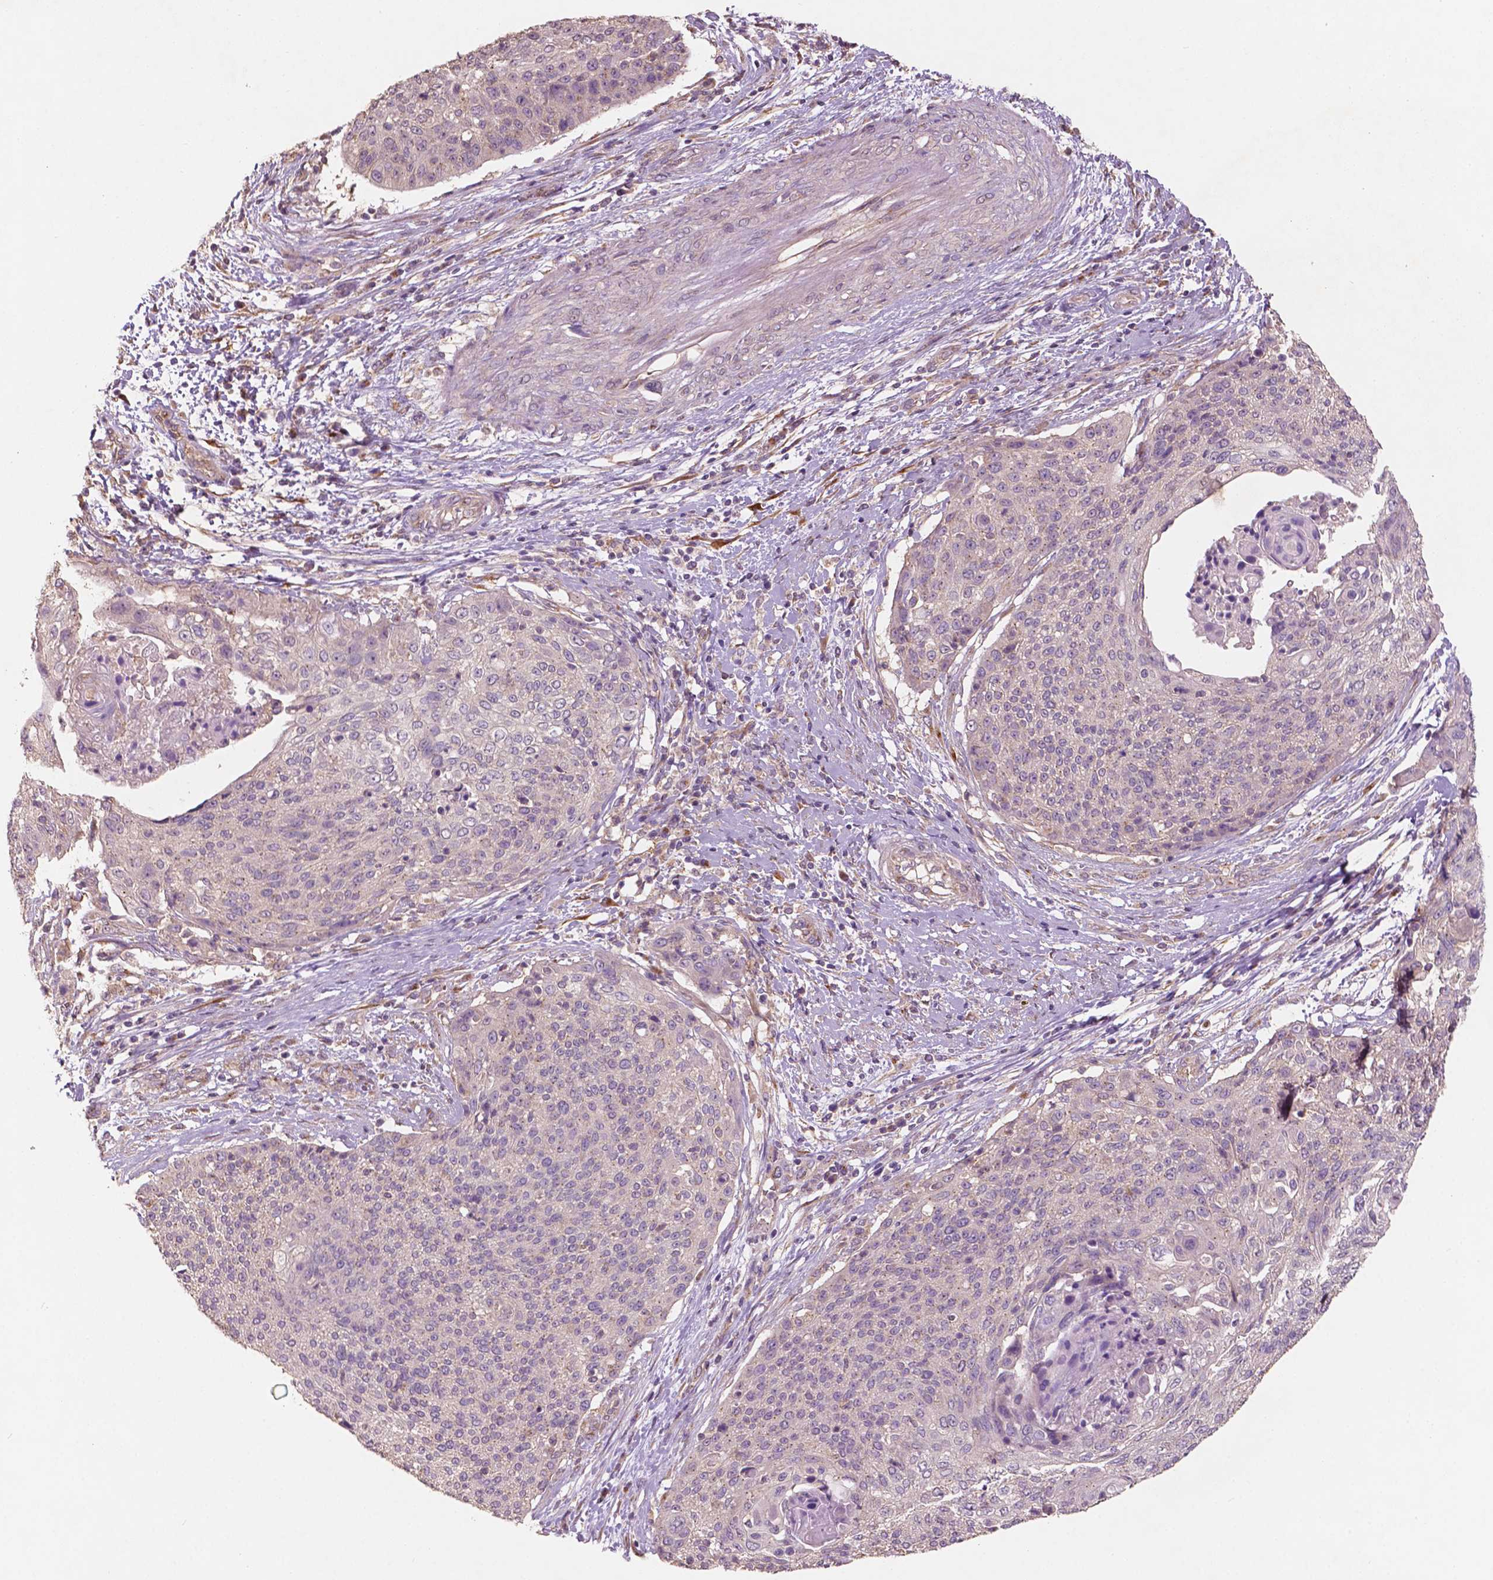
{"staining": {"intensity": "negative", "quantity": "none", "location": "none"}, "tissue": "cervical cancer", "cell_type": "Tumor cells", "image_type": "cancer", "snomed": [{"axis": "morphology", "description": "Squamous cell carcinoma, NOS"}, {"axis": "topography", "description": "Cervix"}], "caption": "An immunohistochemistry image of cervical cancer is shown. There is no staining in tumor cells of cervical cancer. Brightfield microscopy of IHC stained with DAB (3,3'-diaminobenzidine) (brown) and hematoxylin (blue), captured at high magnification.", "gene": "CHPT1", "patient": {"sex": "female", "age": 31}}